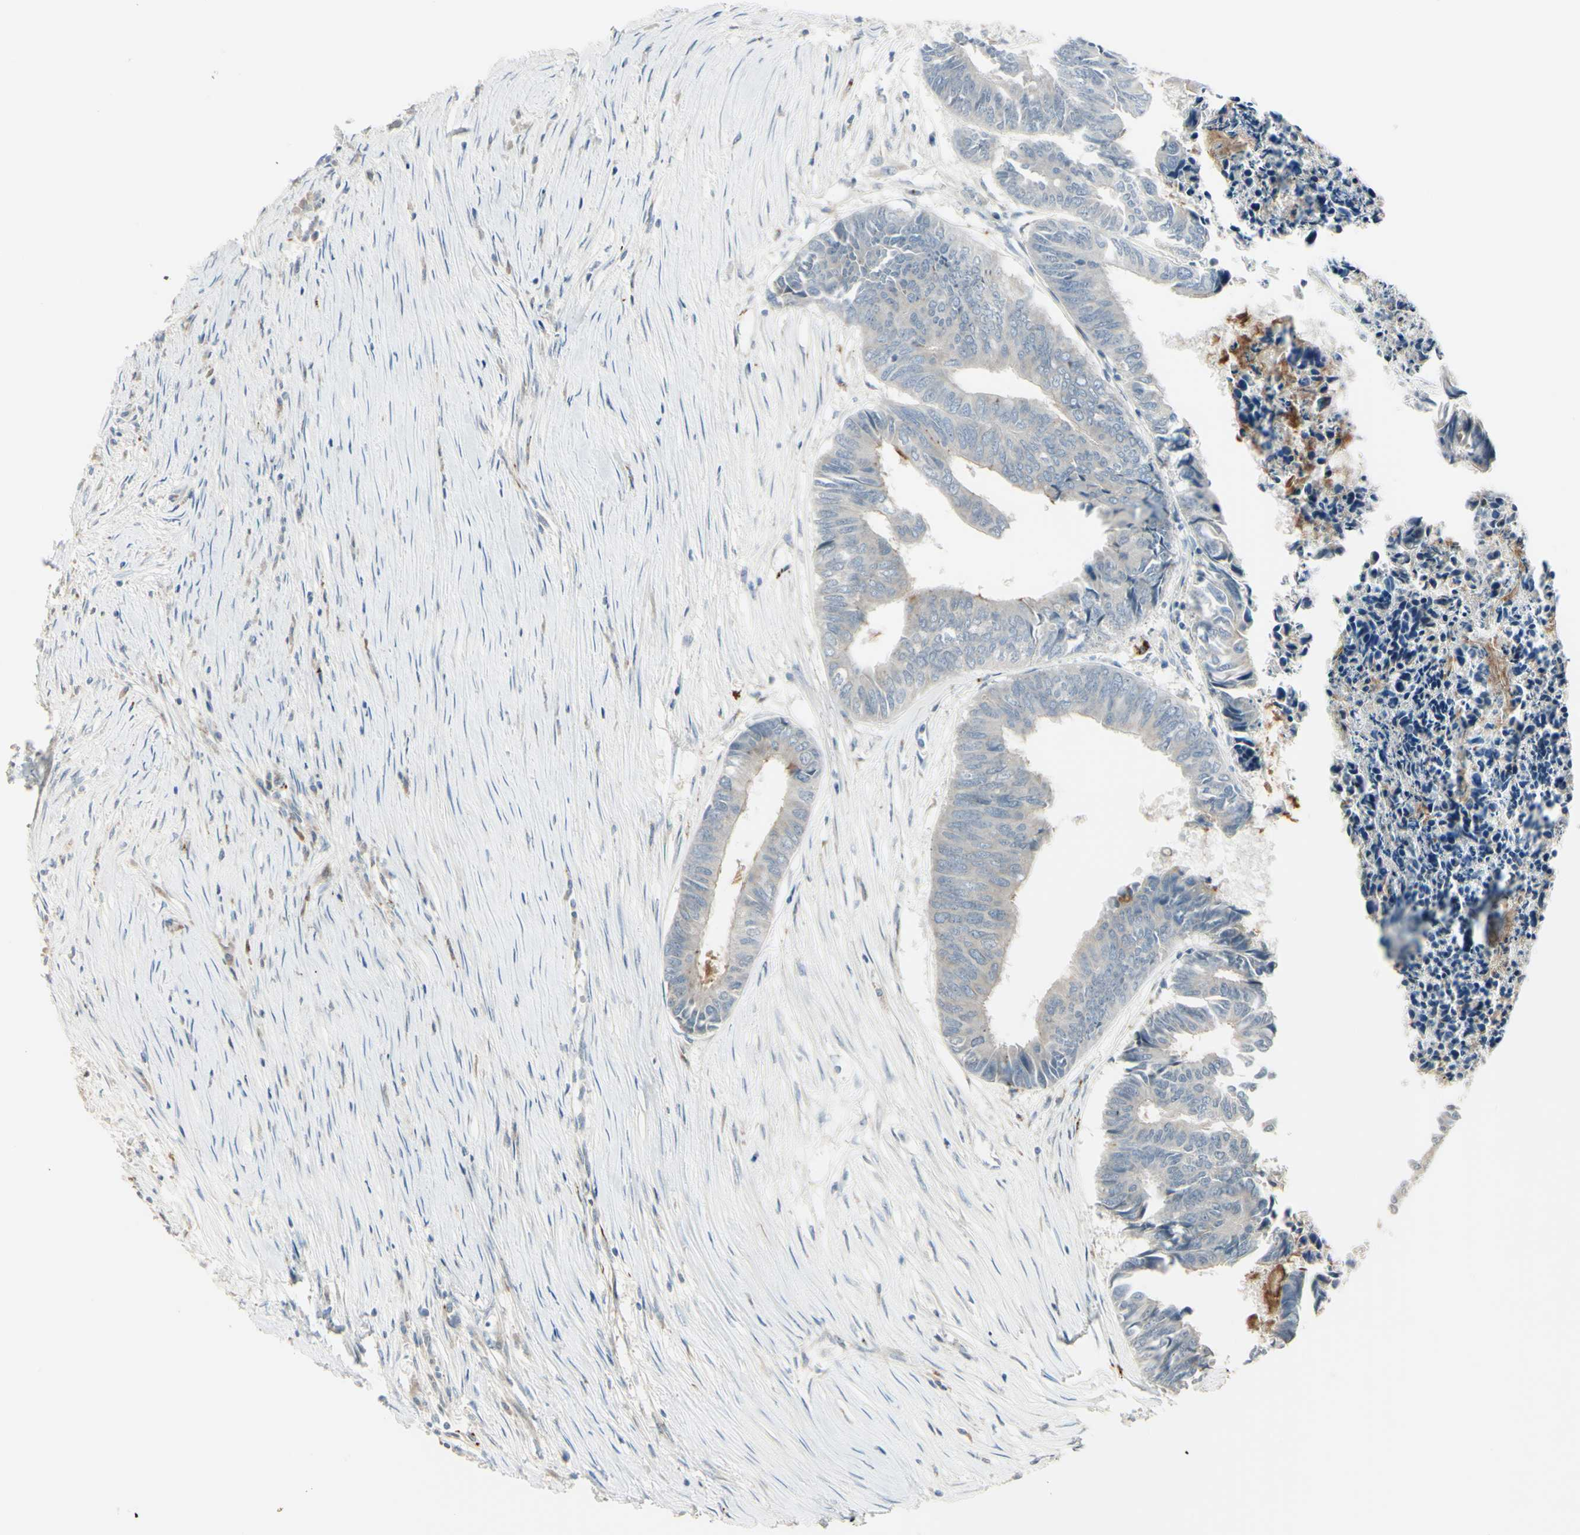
{"staining": {"intensity": "weak", "quantity": "<25%", "location": "cytoplasmic/membranous"}, "tissue": "colorectal cancer", "cell_type": "Tumor cells", "image_type": "cancer", "snomed": [{"axis": "morphology", "description": "Adenocarcinoma, NOS"}, {"axis": "topography", "description": "Rectum"}], "caption": "Immunohistochemistry of colorectal adenocarcinoma displays no expression in tumor cells. (Brightfield microscopy of DAB immunohistochemistry at high magnification).", "gene": "NDFIP1", "patient": {"sex": "male", "age": 63}}